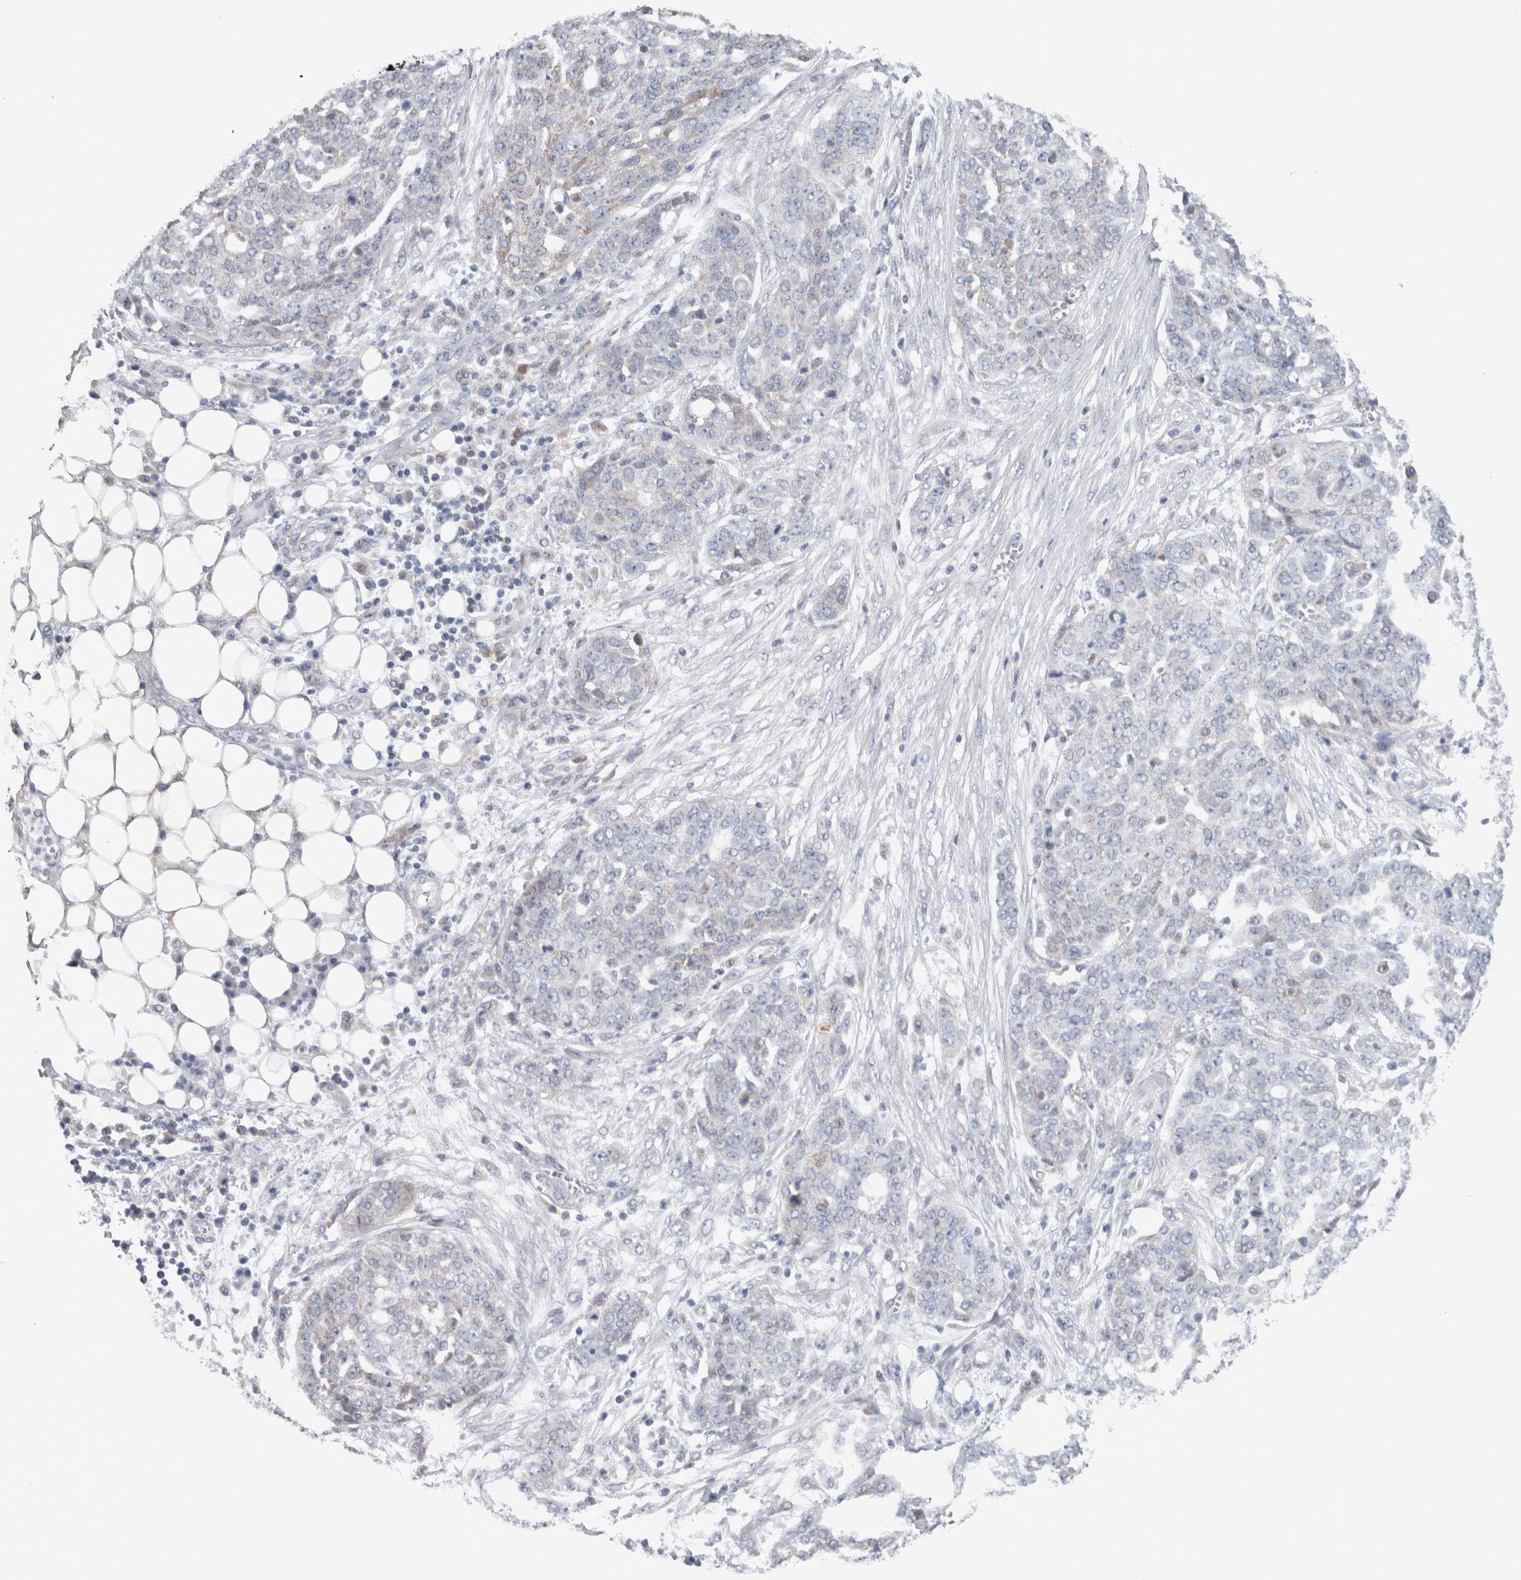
{"staining": {"intensity": "negative", "quantity": "none", "location": "none"}, "tissue": "ovarian cancer", "cell_type": "Tumor cells", "image_type": "cancer", "snomed": [{"axis": "morphology", "description": "Cystadenocarcinoma, serous, NOS"}, {"axis": "topography", "description": "Soft tissue"}, {"axis": "topography", "description": "Ovary"}], "caption": "Immunohistochemical staining of human serous cystadenocarcinoma (ovarian) displays no significant positivity in tumor cells.", "gene": "GDAP1", "patient": {"sex": "female", "age": 57}}